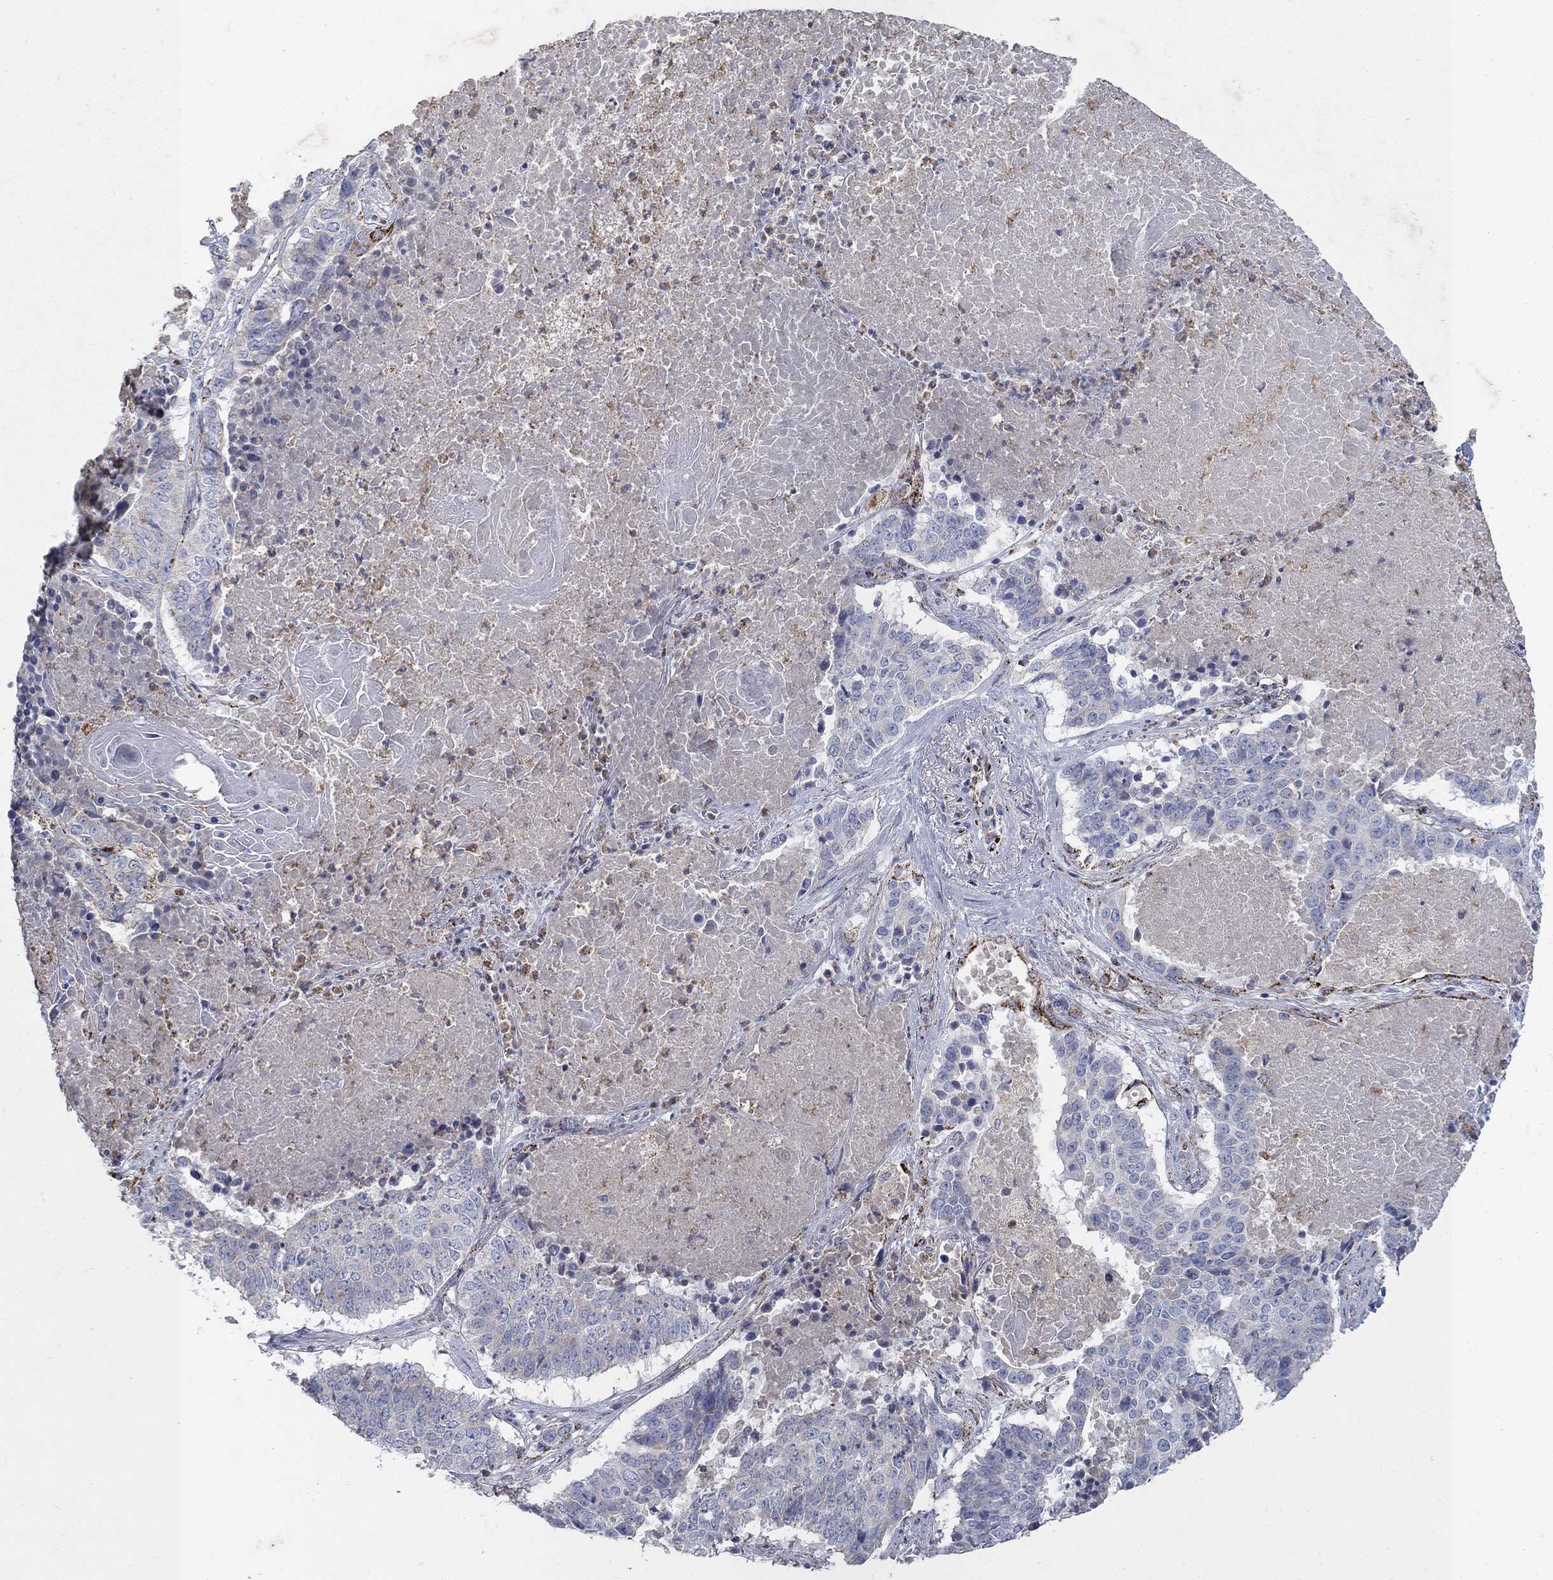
{"staining": {"intensity": "negative", "quantity": "none", "location": "none"}, "tissue": "lung cancer", "cell_type": "Tumor cells", "image_type": "cancer", "snomed": [{"axis": "morphology", "description": "Squamous cell carcinoma, NOS"}, {"axis": "topography", "description": "Lung"}], "caption": "Lung squamous cell carcinoma stained for a protein using immunohistochemistry displays no expression tumor cells.", "gene": "PNPLA2", "patient": {"sex": "male", "age": 64}}